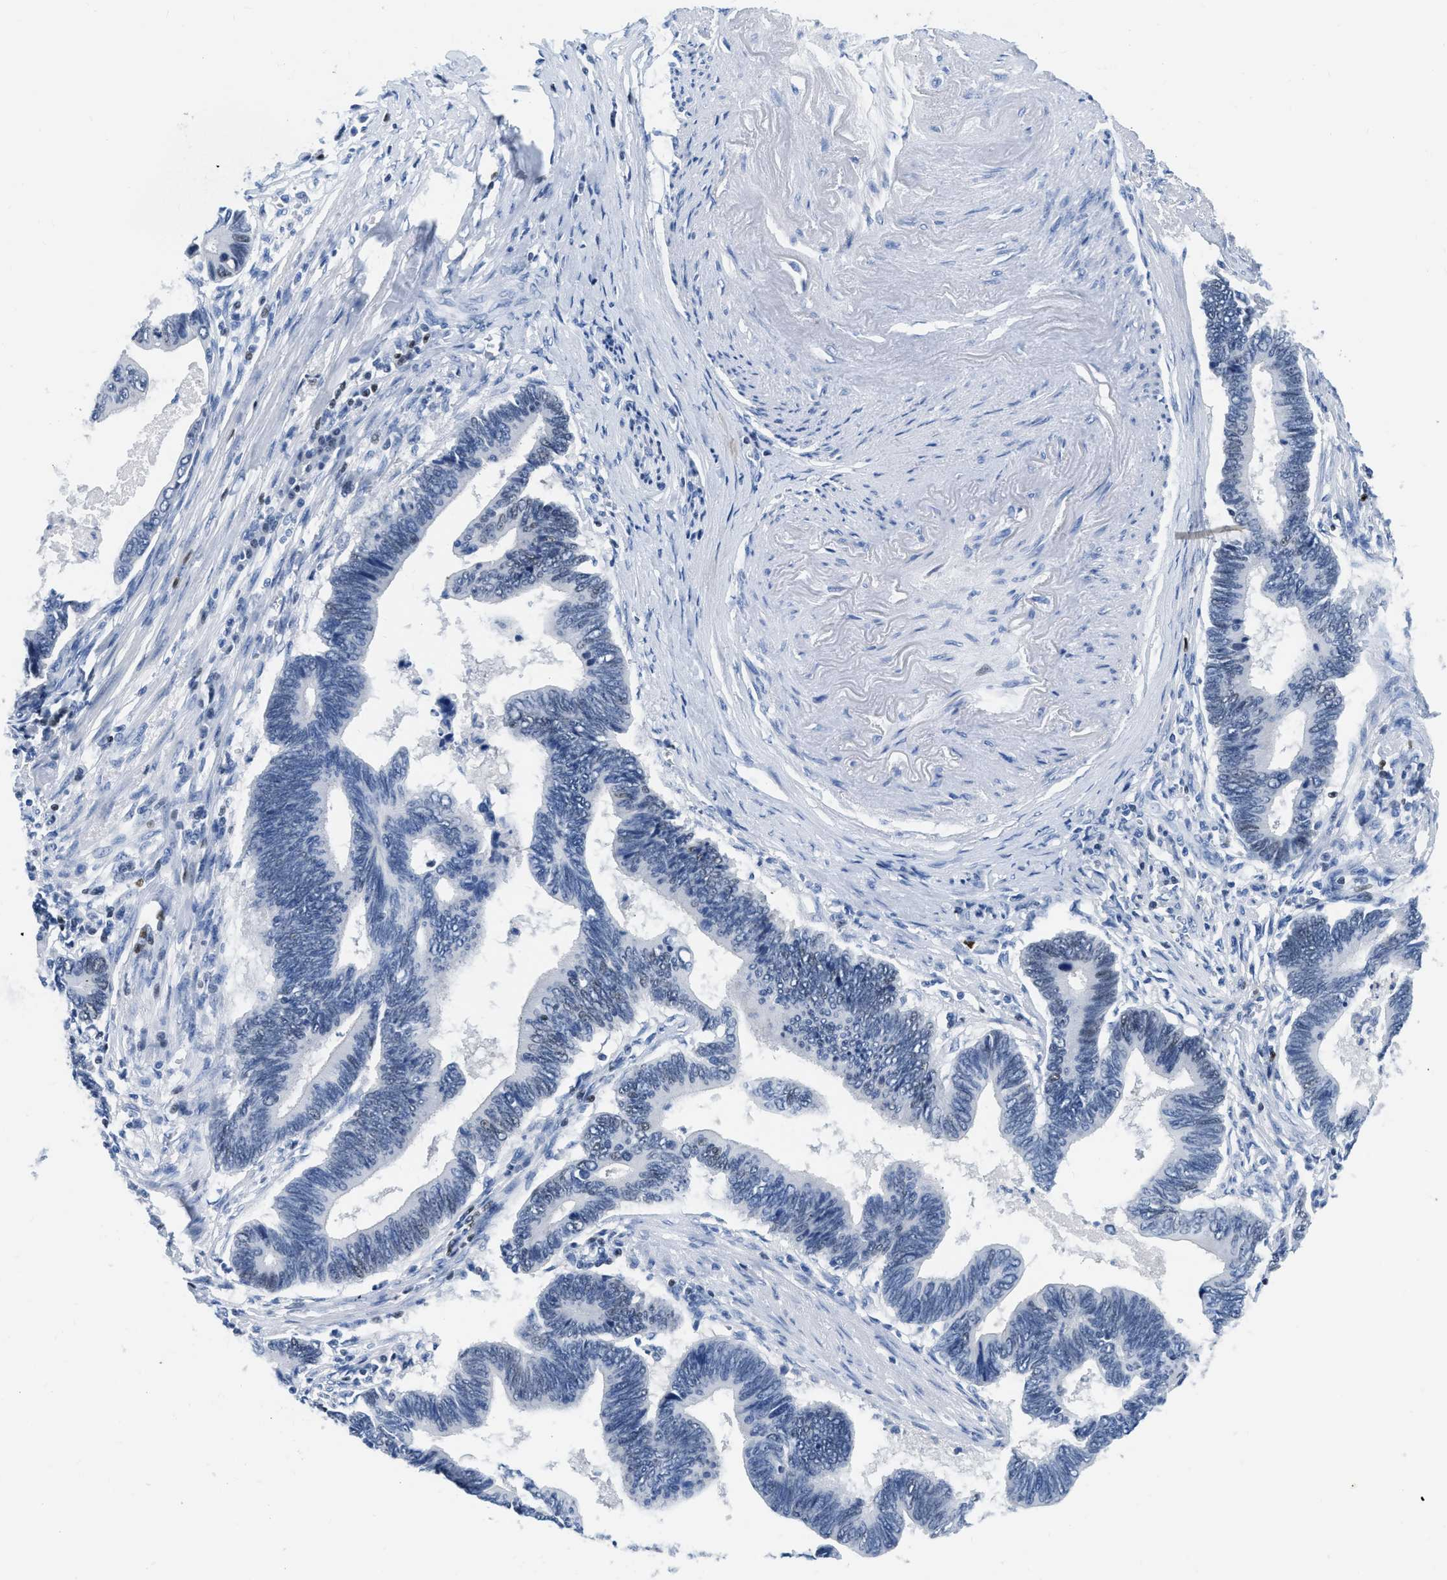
{"staining": {"intensity": "negative", "quantity": "none", "location": "none"}, "tissue": "pancreatic cancer", "cell_type": "Tumor cells", "image_type": "cancer", "snomed": [{"axis": "morphology", "description": "Adenocarcinoma, NOS"}, {"axis": "topography", "description": "Pancreas"}], "caption": "Immunohistochemical staining of pancreatic cancer demonstrates no significant expression in tumor cells. (DAB (3,3'-diaminobenzidine) immunohistochemistry (IHC) with hematoxylin counter stain).", "gene": "TCF7", "patient": {"sex": "female", "age": 70}}